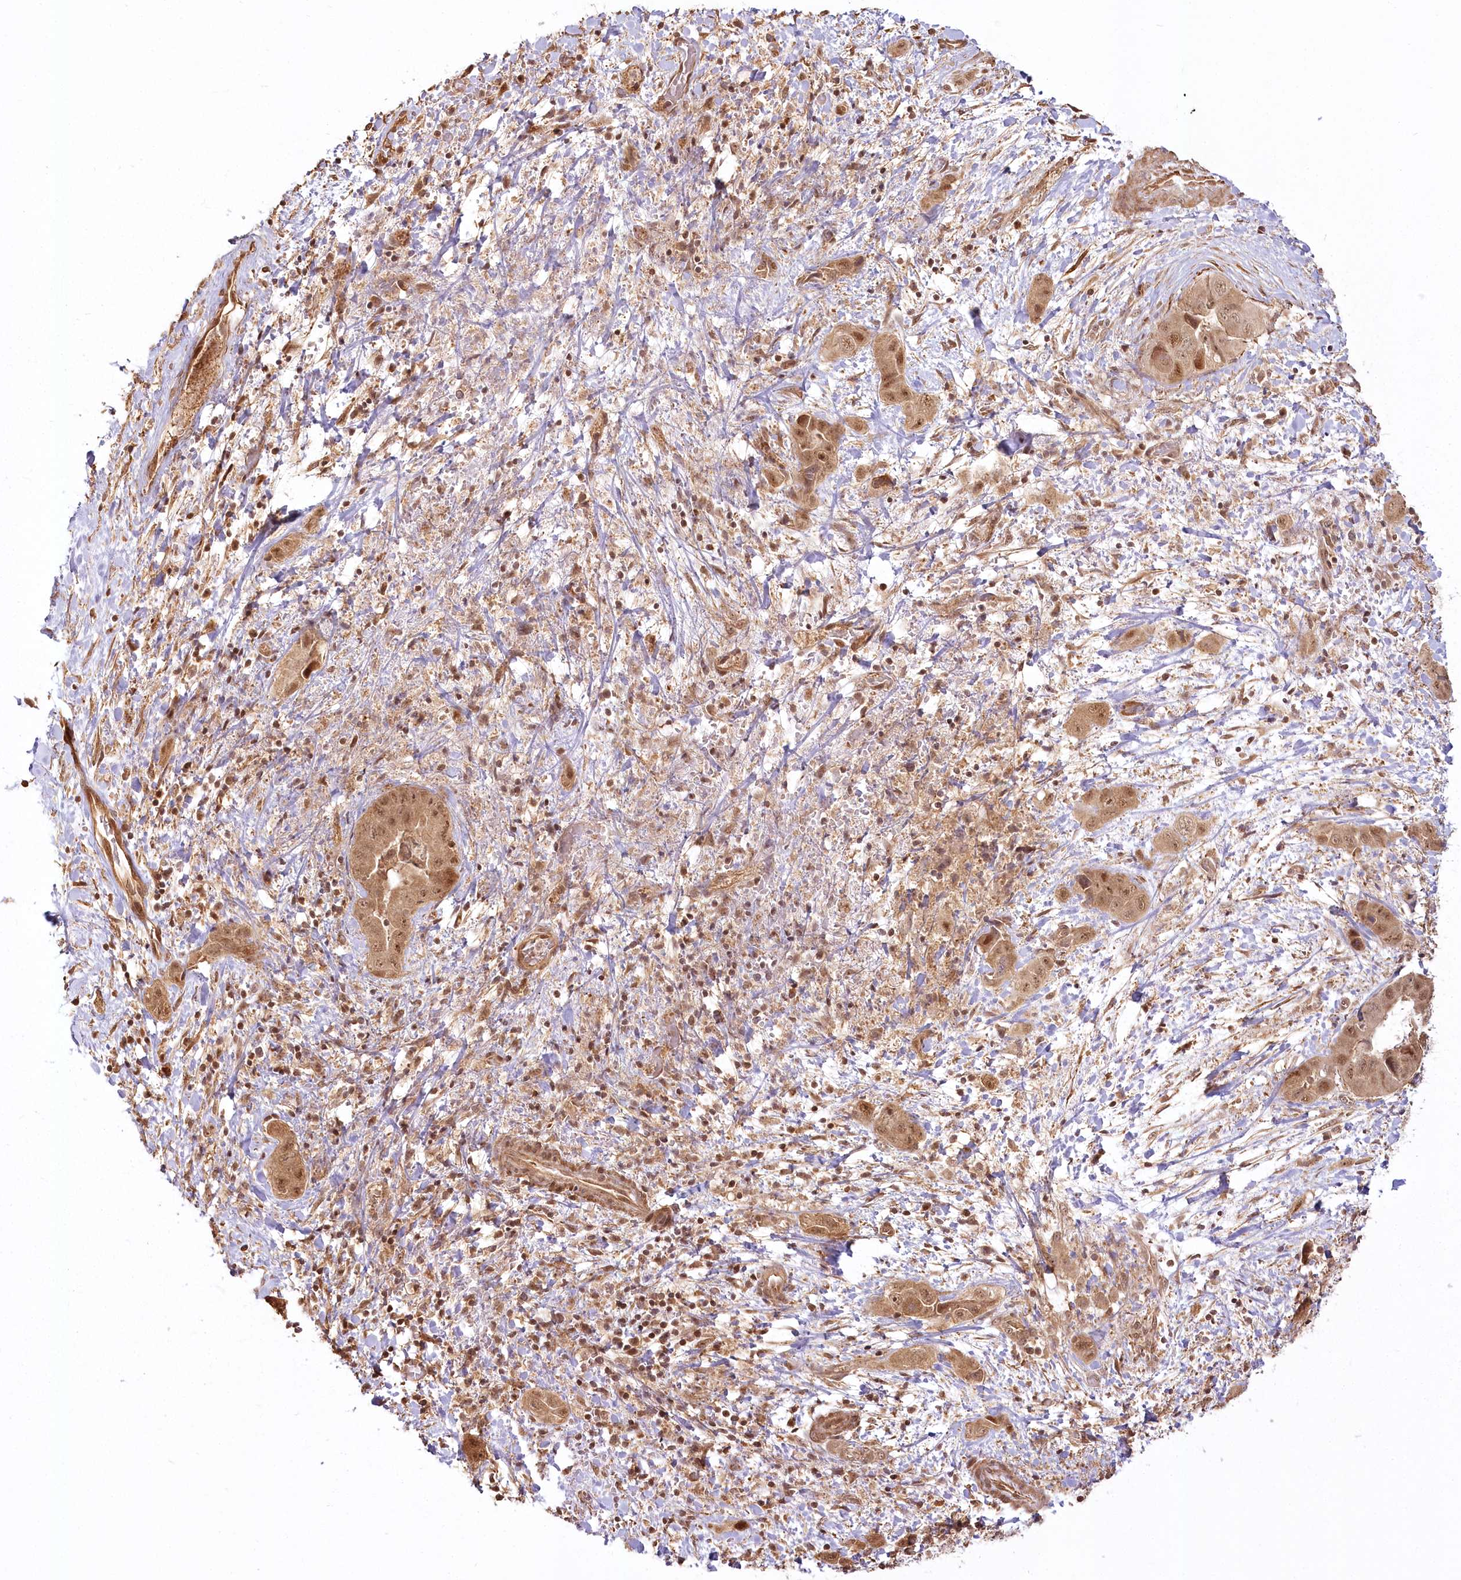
{"staining": {"intensity": "moderate", "quantity": ">75%", "location": "cytoplasmic/membranous,nuclear"}, "tissue": "liver cancer", "cell_type": "Tumor cells", "image_type": "cancer", "snomed": [{"axis": "morphology", "description": "Cholangiocarcinoma"}, {"axis": "topography", "description": "Liver"}], "caption": "Immunohistochemical staining of liver cholangiocarcinoma displays medium levels of moderate cytoplasmic/membranous and nuclear protein positivity in about >75% of tumor cells. (brown staining indicates protein expression, while blue staining denotes nuclei).", "gene": "R3HDM2", "patient": {"sex": "female", "age": 52}}